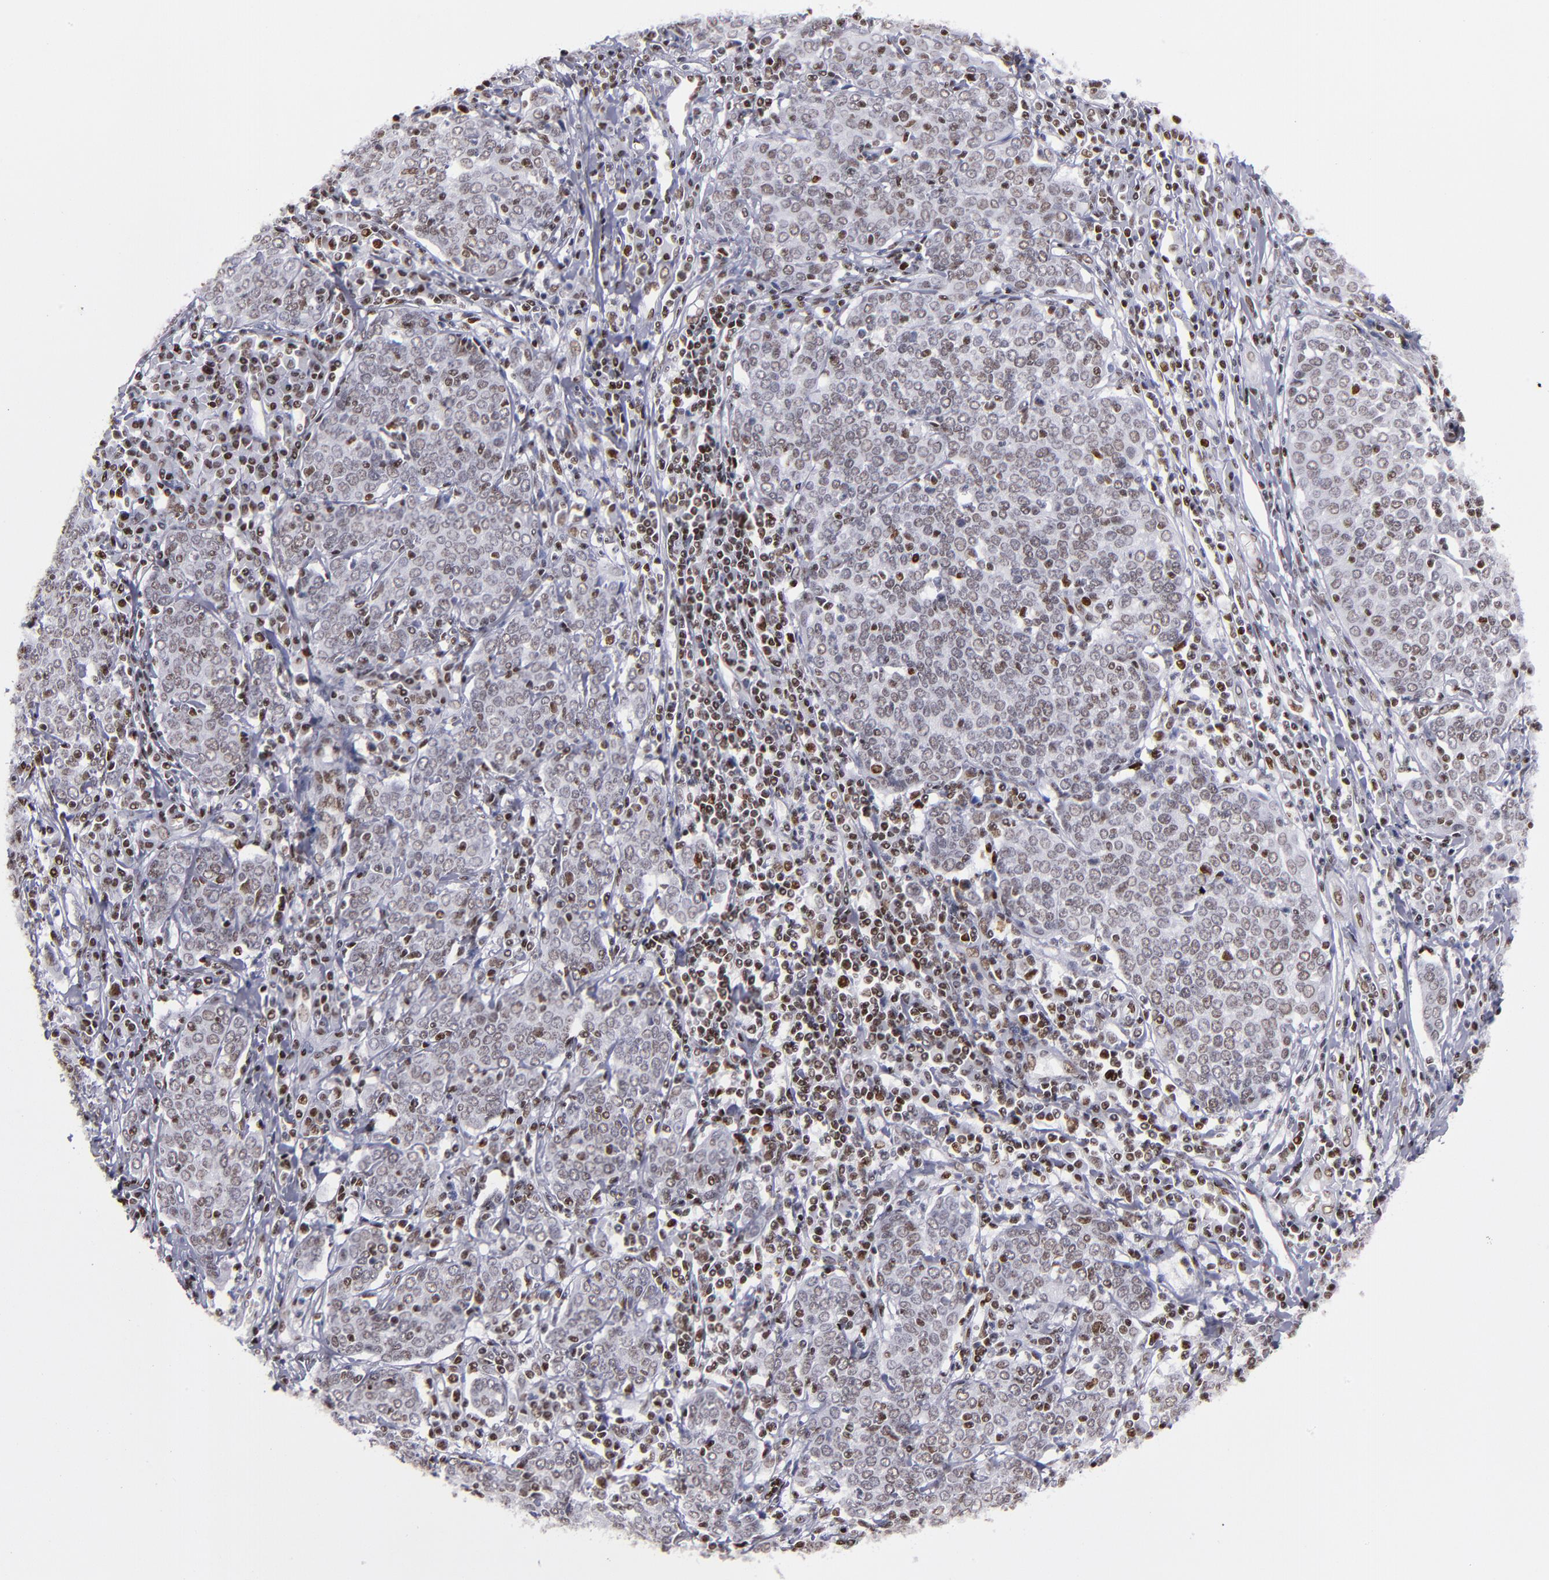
{"staining": {"intensity": "weak", "quantity": ">75%", "location": "nuclear"}, "tissue": "cervical cancer", "cell_type": "Tumor cells", "image_type": "cancer", "snomed": [{"axis": "morphology", "description": "Squamous cell carcinoma, NOS"}, {"axis": "topography", "description": "Cervix"}], "caption": "Brown immunohistochemical staining in human cervical squamous cell carcinoma exhibits weak nuclear positivity in about >75% of tumor cells. The staining is performed using DAB (3,3'-diaminobenzidine) brown chromogen to label protein expression. The nuclei are counter-stained blue using hematoxylin.", "gene": "TERF2", "patient": {"sex": "female", "age": 40}}